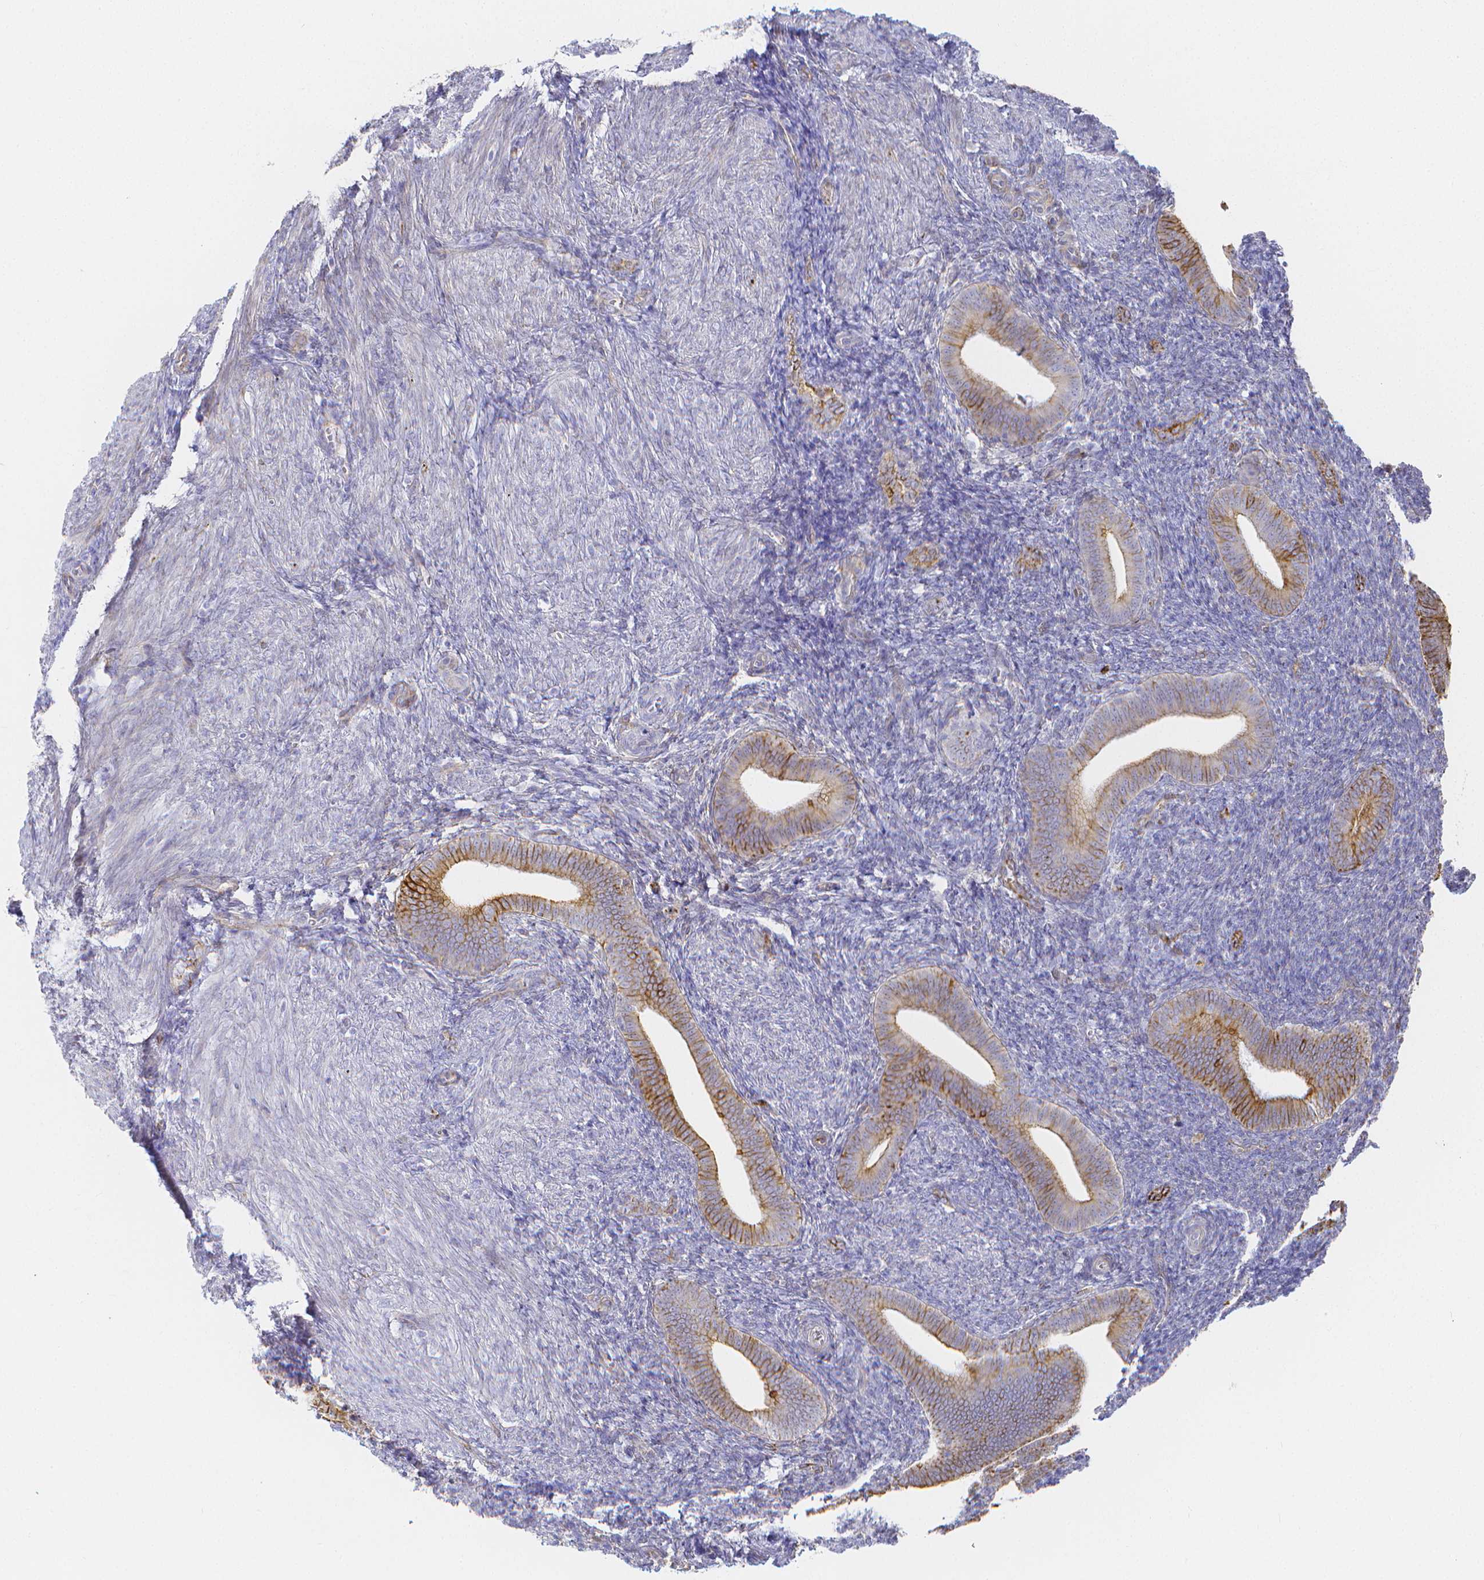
{"staining": {"intensity": "moderate", "quantity": ">75%", "location": "cytoplasmic/membranous"}, "tissue": "endometrium", "cell_type": "Cells in endometrial stroma", "image_type": "normal", "snomed": [{"axis": "morphology", "description": "Normal tissue, NOS"}, {"axis": "topography", "description": "Endometrium"}], "caption": "Normal endometrium reveals moderate cytoplasmic/membranous positivity in about >75% of cells in endometrial stroma.", "gene": "SMURF1", "patient": {"sex": "female", "age": 25}}